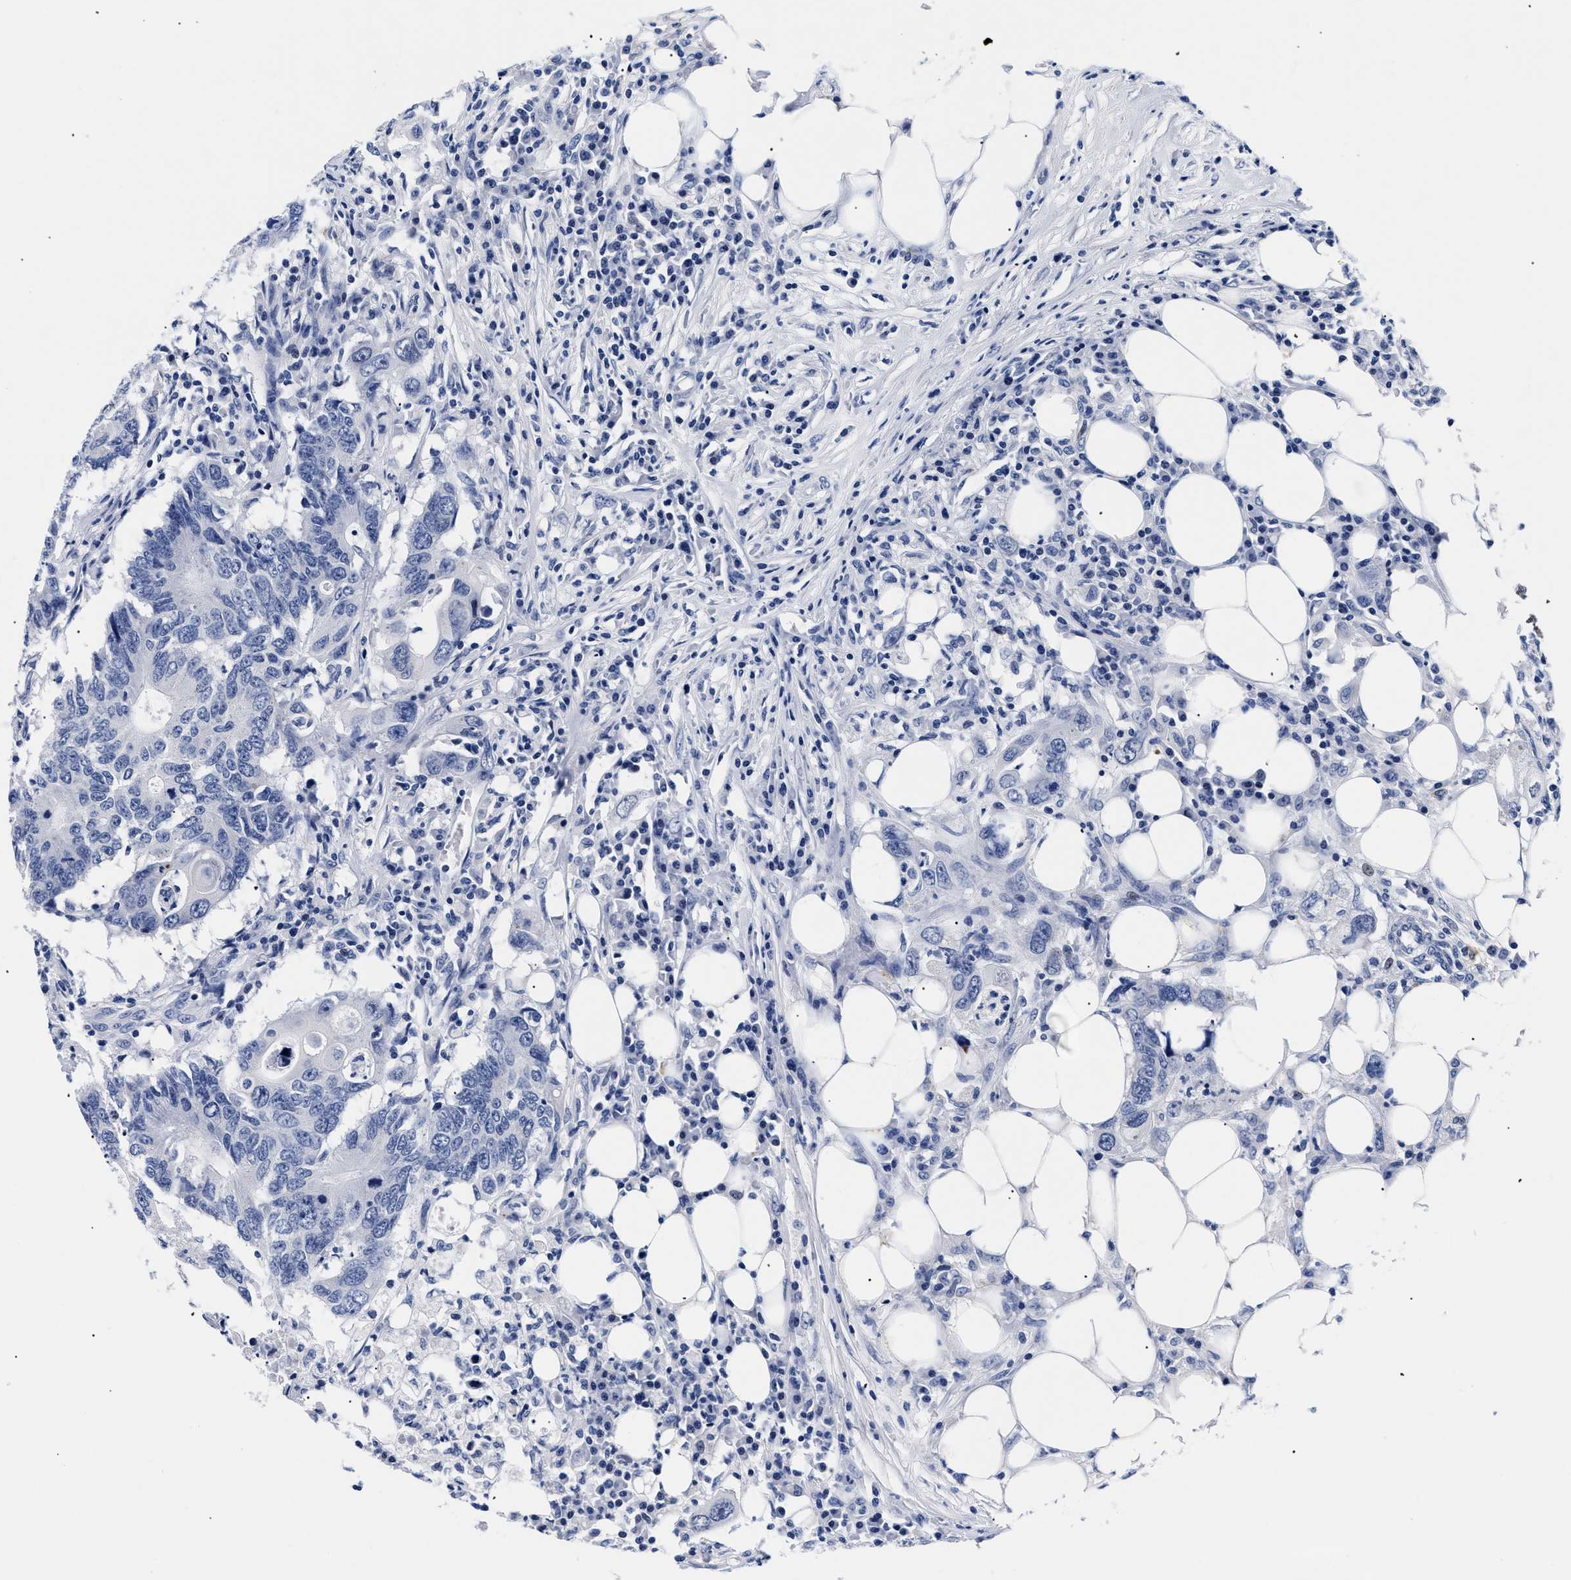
{"staining": {"intensity": "negative", "quantity": "none", "location": "none"}, "tissue": "colorectal cancer", "cell_type": "Tumor cells", "image_type": "cancer", "snomed": [{"axis": "morphology", "description": "Adenocarcinoma, NOS"}, {"axis": "topography", "description": "Colon"}], "caption": "A high-resolution histopathology image shows immunohistochemistry staining of colorectal cancer (adenocarcinoma), which displays no significant positivity in tumor cells. Nuclei are stained in blue.", "gene": "SHD", "patient": {"sex": "male", "age": 71}}